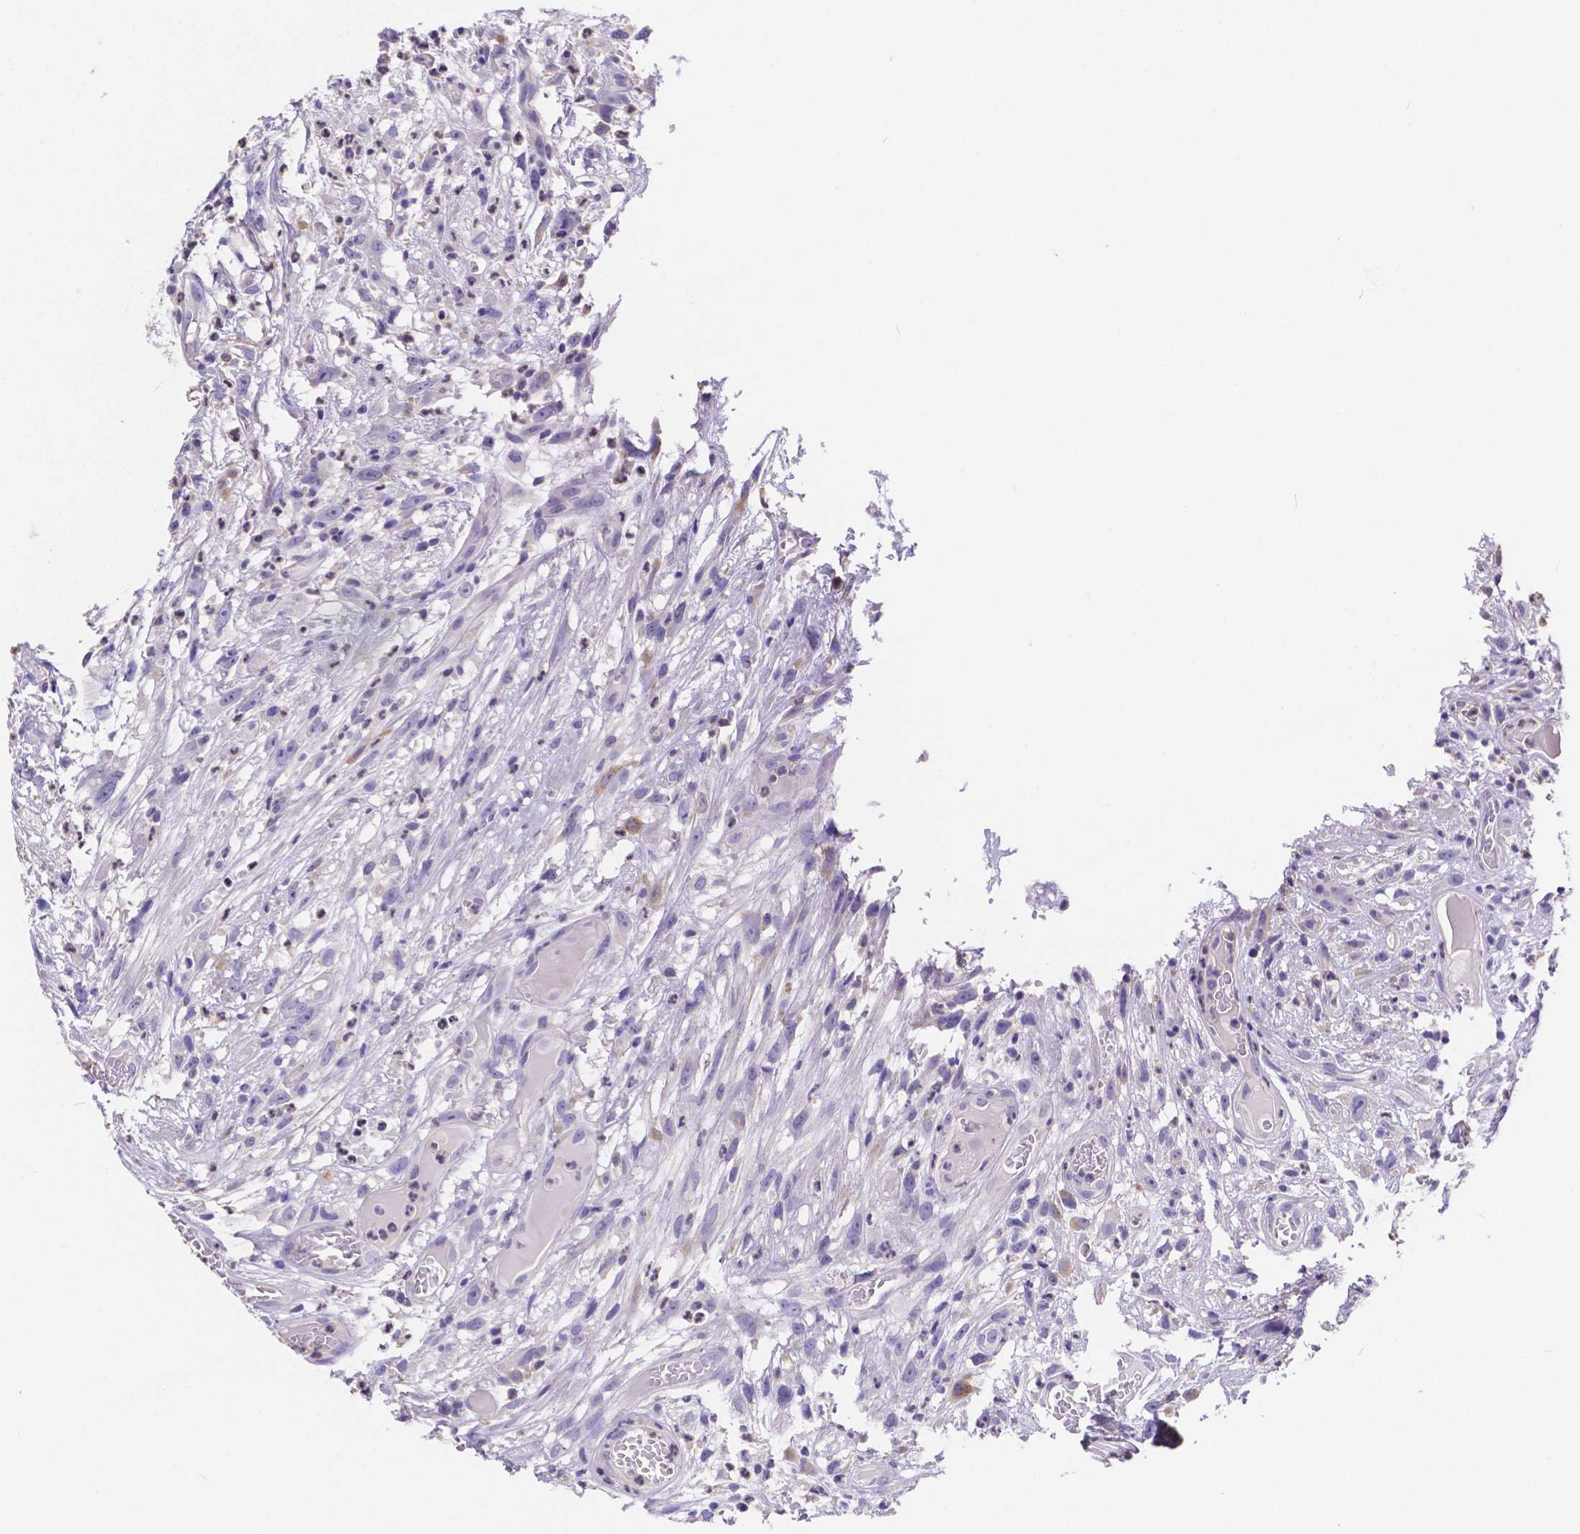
{"staining": {"intensity": "negative", "quantity": "none", "location": "none"}, "tissue": "head and neck cancer", "cell_type": "Tumor cells", "image_type": "cancer", "snomed": [{"axis": "morphology", "description": "Squamous cell carcinoma, NOS"}, {"axis": "topography", "description": "Head-Neck"}], "caption": "Protein analysis of head and neck cancer displays no significant expression in tumor cells.", "gene": "ATP6V1D", "patient": {"sex": "male", "age": 65}}